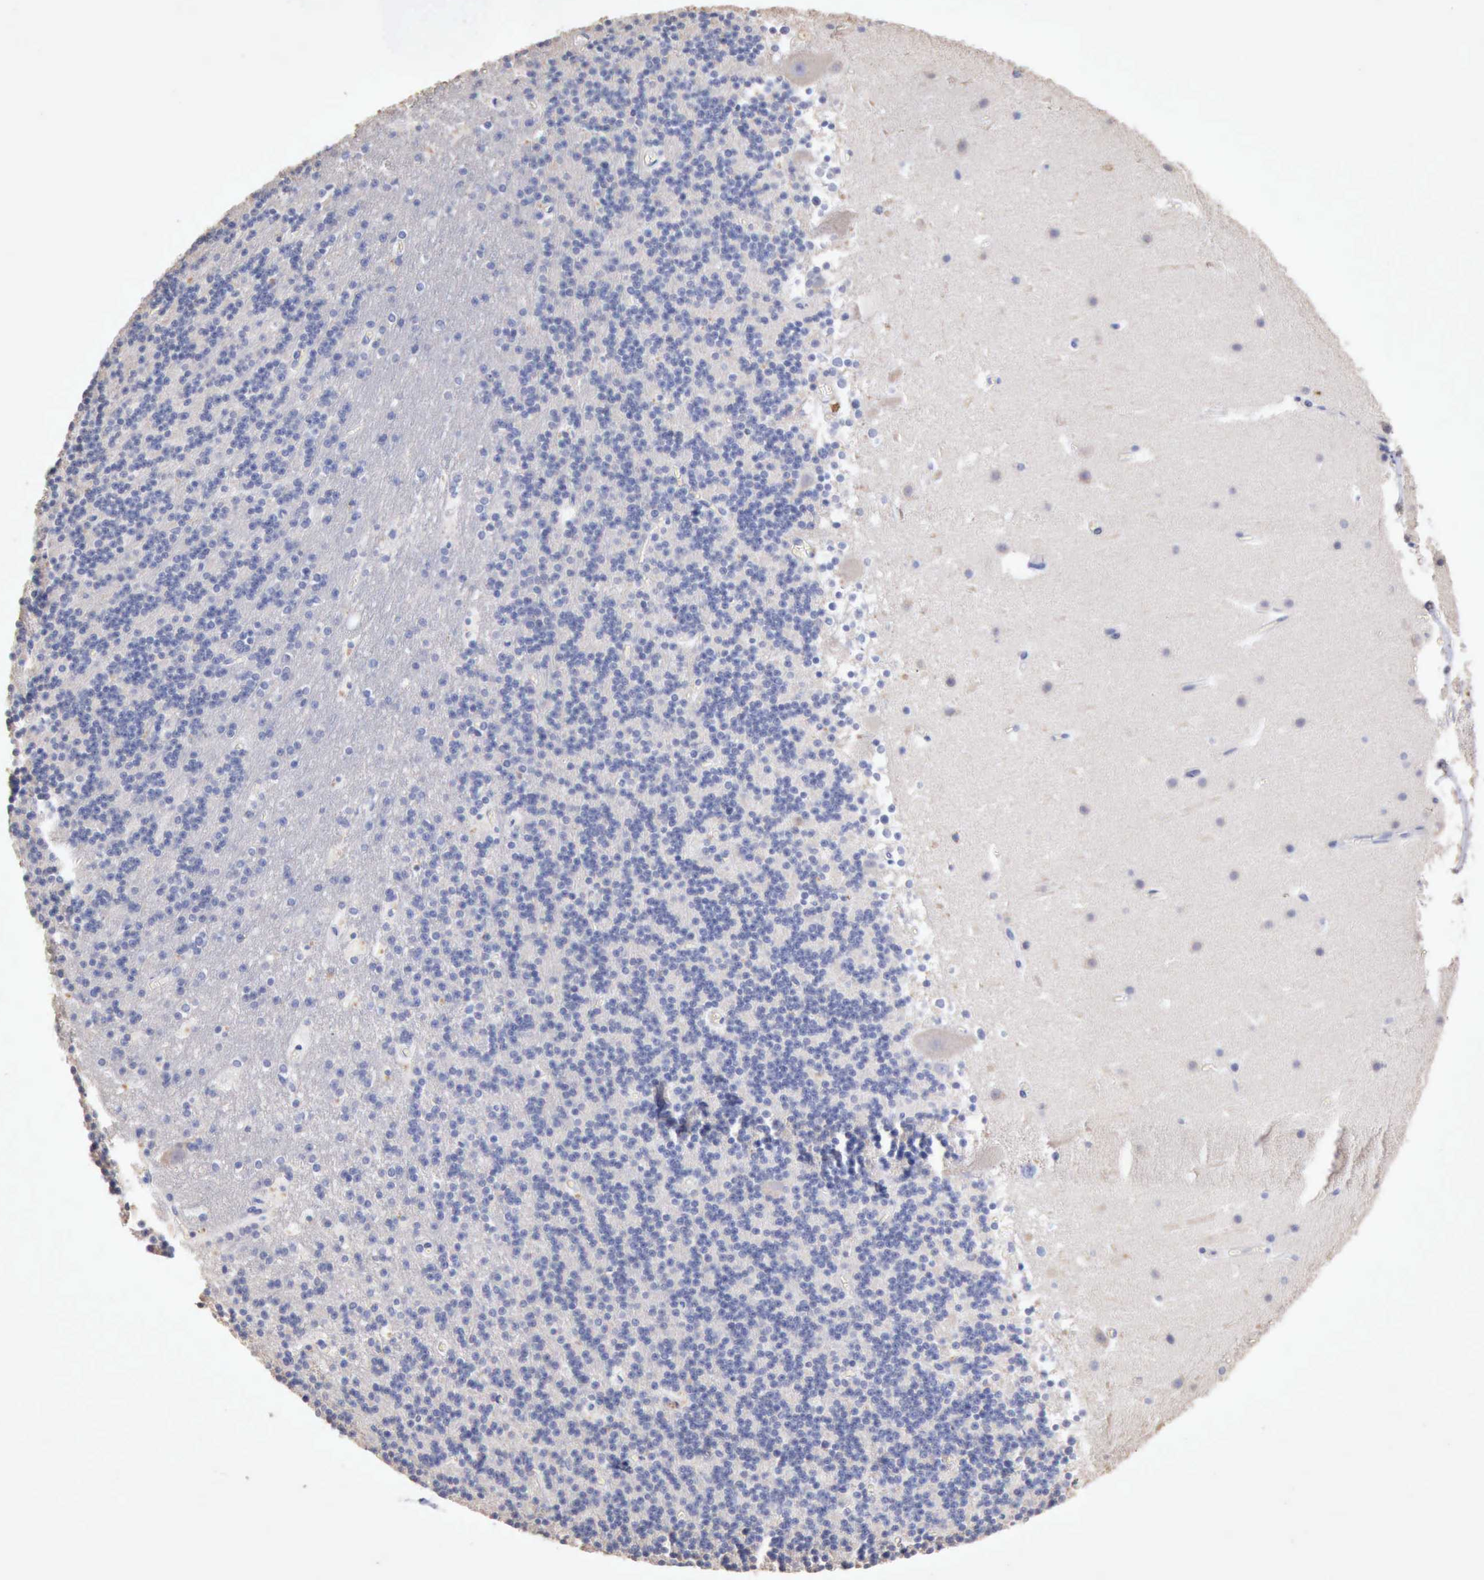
{"staining": {"intensity": "negative", "quantity": "none", "location": "none"}, "tissue": "cerebellum", "cell_type": "Cells in granular layer", "image_type": "normal", "snomed": [{"axis": "morphology", "description": "Normal tissue, NOS"}, {"axis": "topography", "description": "Cerebellum"}], "caption": "A high-resolution micrograph shows immunohistochemistry (IHC) staining of unremarkable cerebellum, which reveals no significant staining in cells in granular layer.", "gene": "KRT6B", "patient": {"sex": "male", "age": 45}}